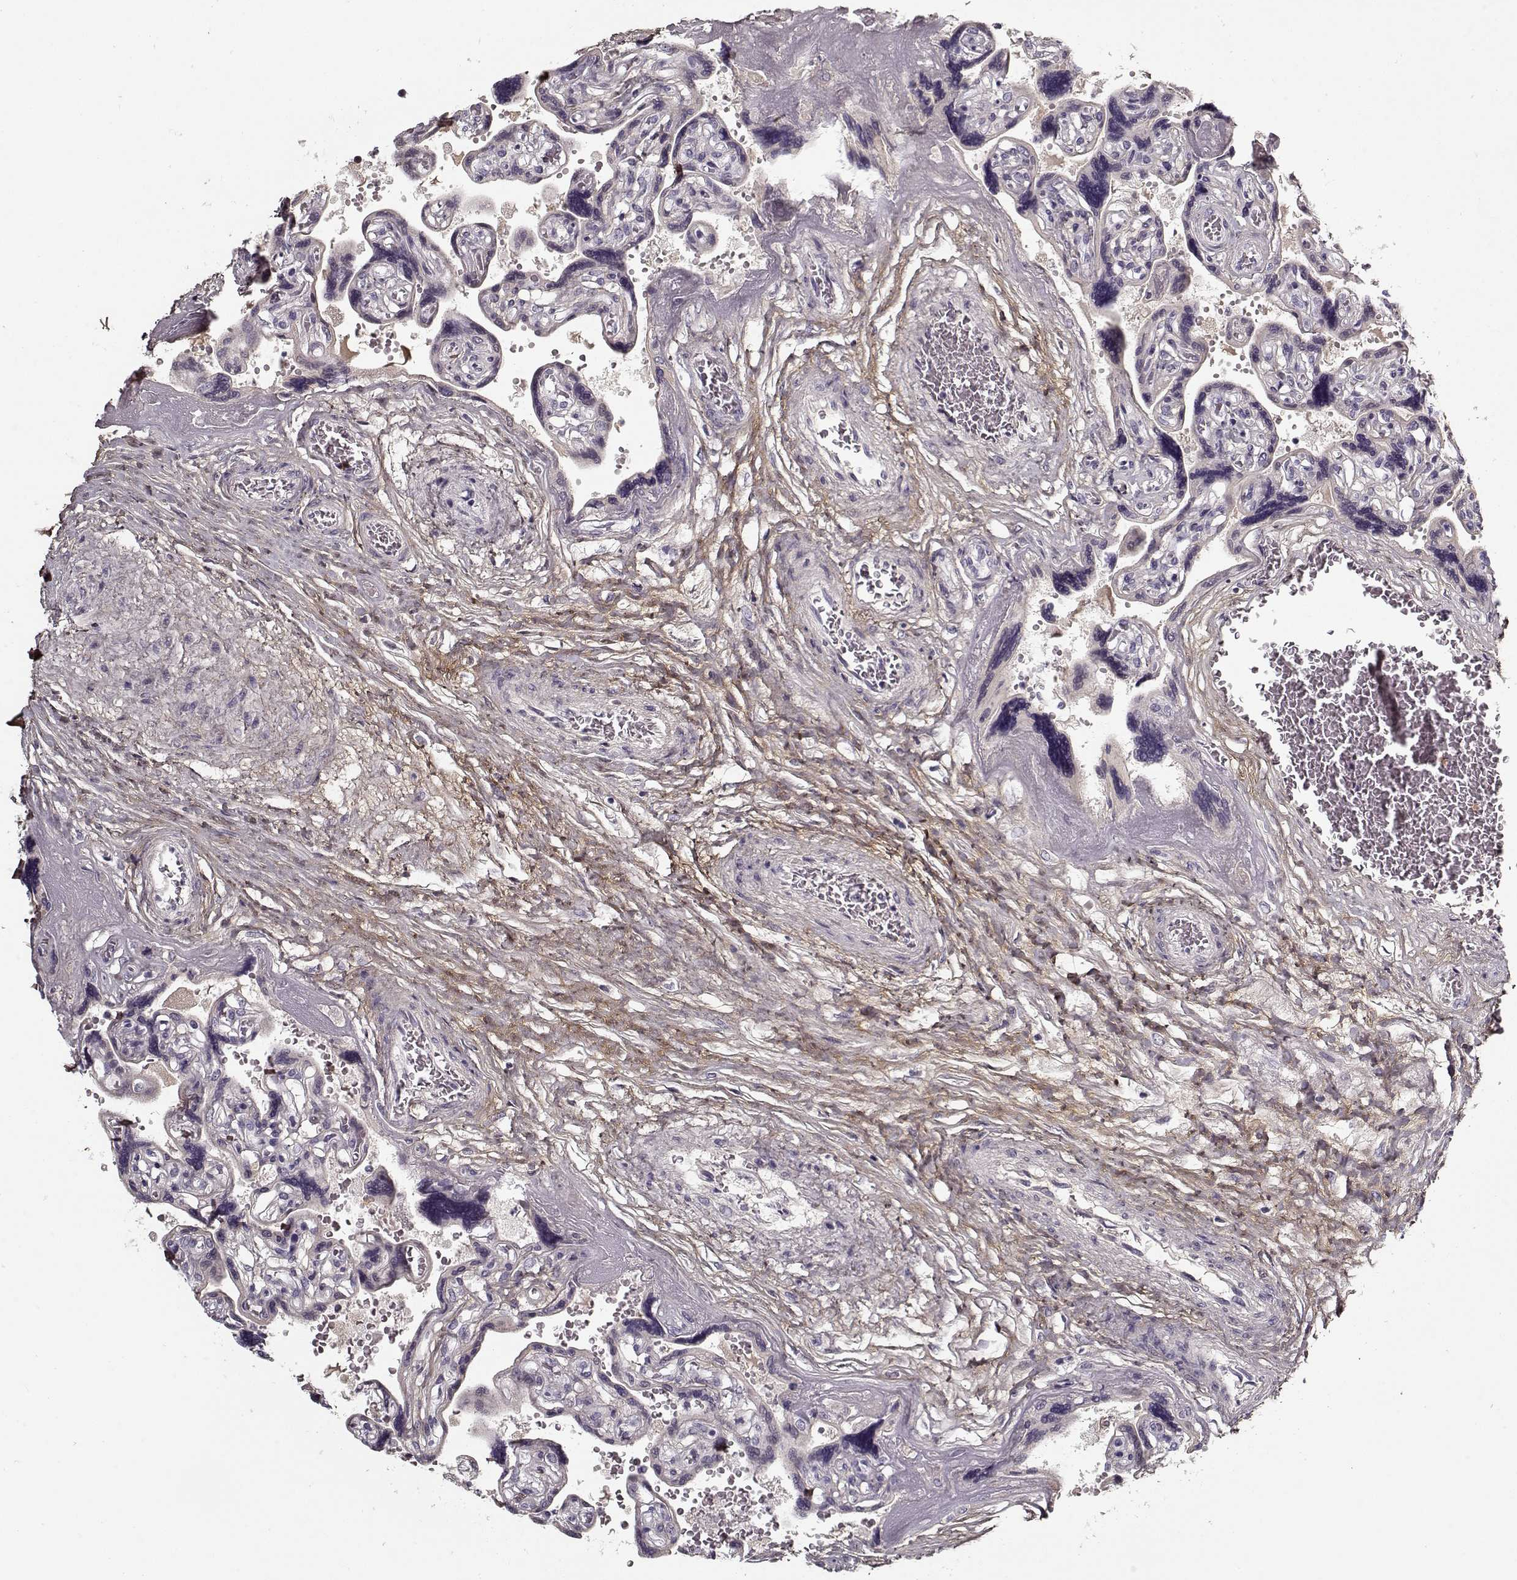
{"staining": {"intensity": "negative", "quantity": "none", "location": "none"}, "tissue": "placenta", "cell_type": "Decidual cells", "image_type": "normal", "snomed": [{"axis": "morphology", "description": "Normal tissue, NOS"}, {"axis": "topography", "description": "Placenta"}], "caption": "This is an immunohistochemistry photomicrograph of unremarkable placenta. There is no positivity in decidual cells.", "gene": "LUM", "patient": {"sex": "female", "age": 32}}